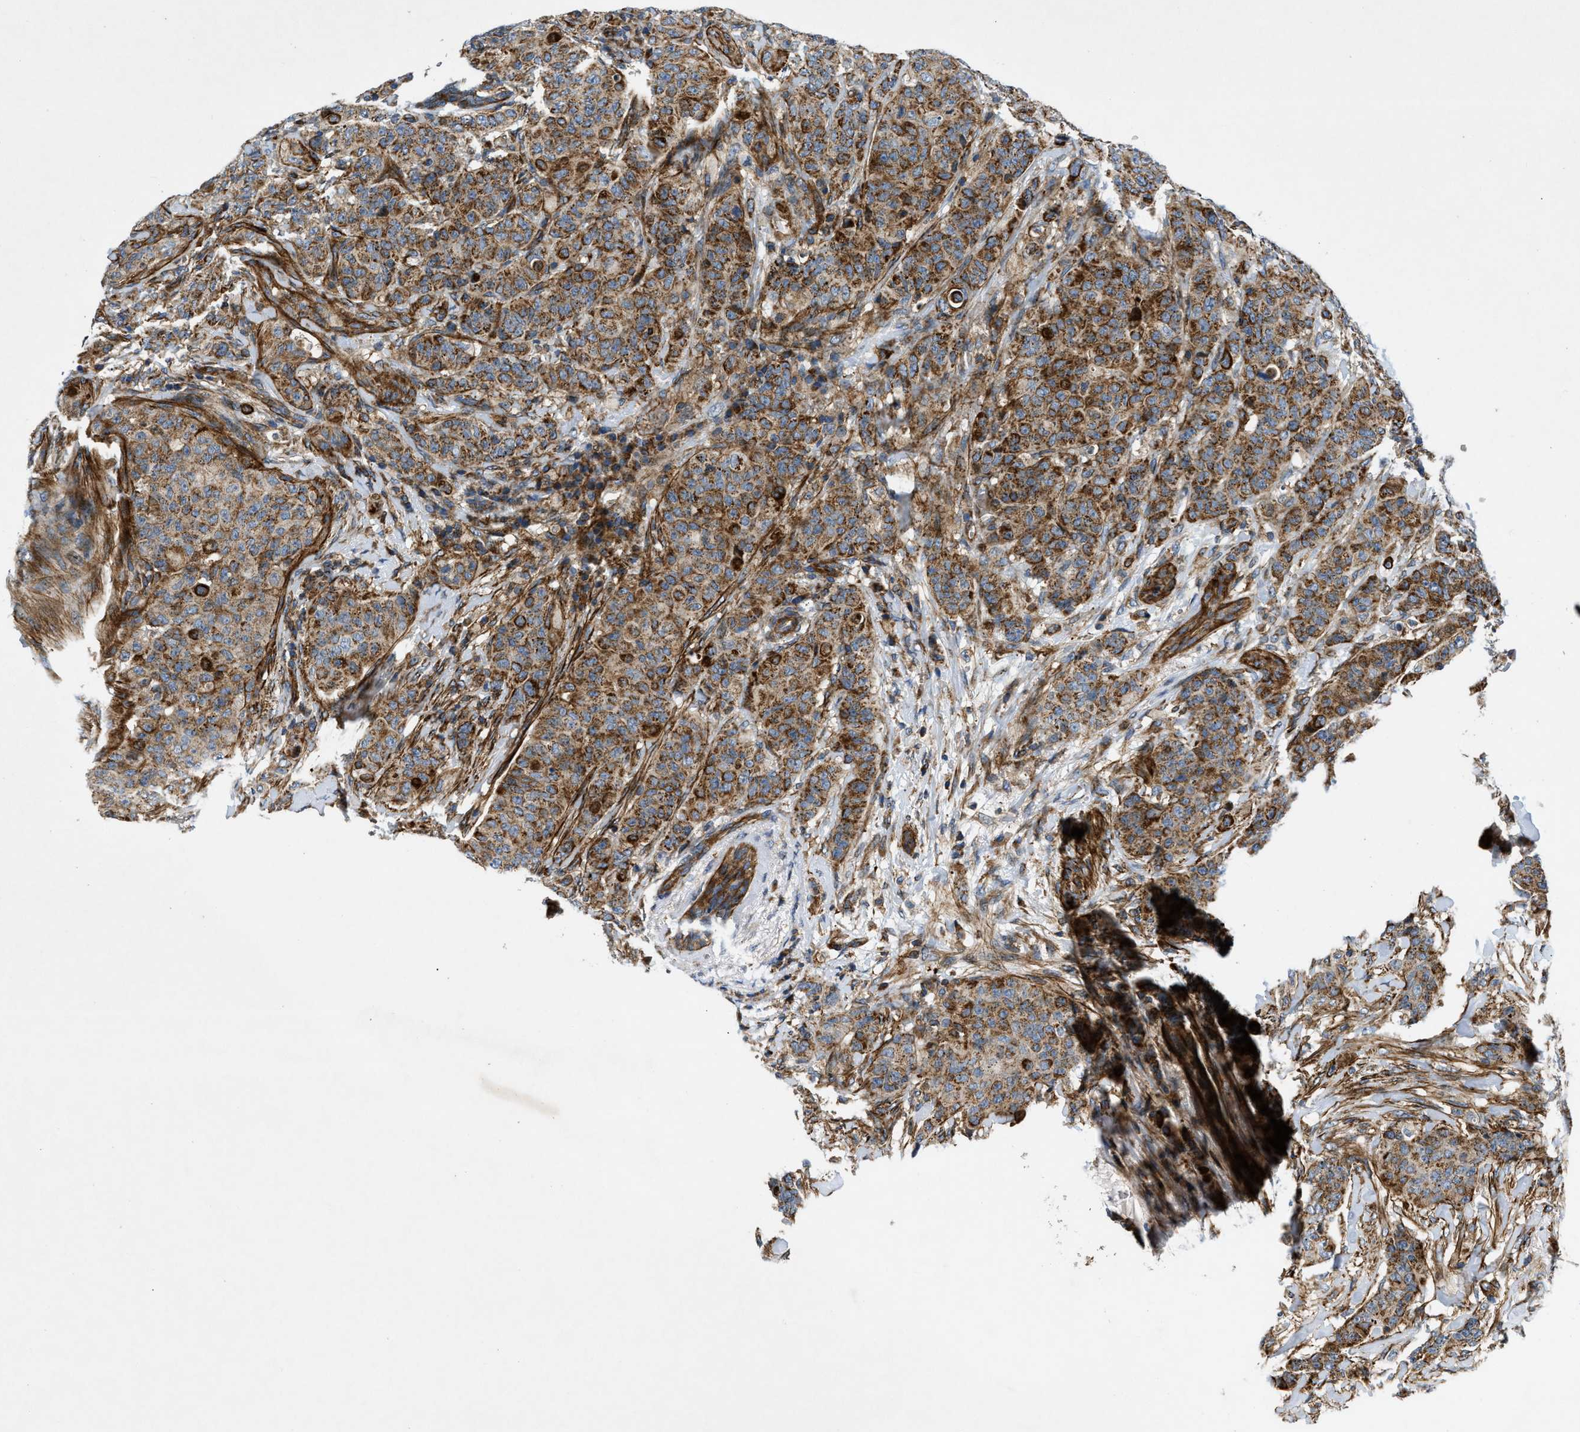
{"staining": {"intensity": "strong", "quantity": ">75%", "location": "cytoplasmic/membranous"}, "tissue": "breast cancer", "cell_type": "Tumor cells", "image_type": "cancer", "snomed": [{"axis": "morphology", "description": "Normal tissue, NOS"}, {"axis": "morphology", "description": "Duct carcinoma"}, {"axis": "topography", "description": "Breast"}], "caption": "This is an image of IHC staining of breast cancer (intraductal carcinoma), which shows strong staining in the cytoplasmic/membranous of tumor cells.", "gene": "DHODH", "patient": {"sex": "female", "age": 40}}